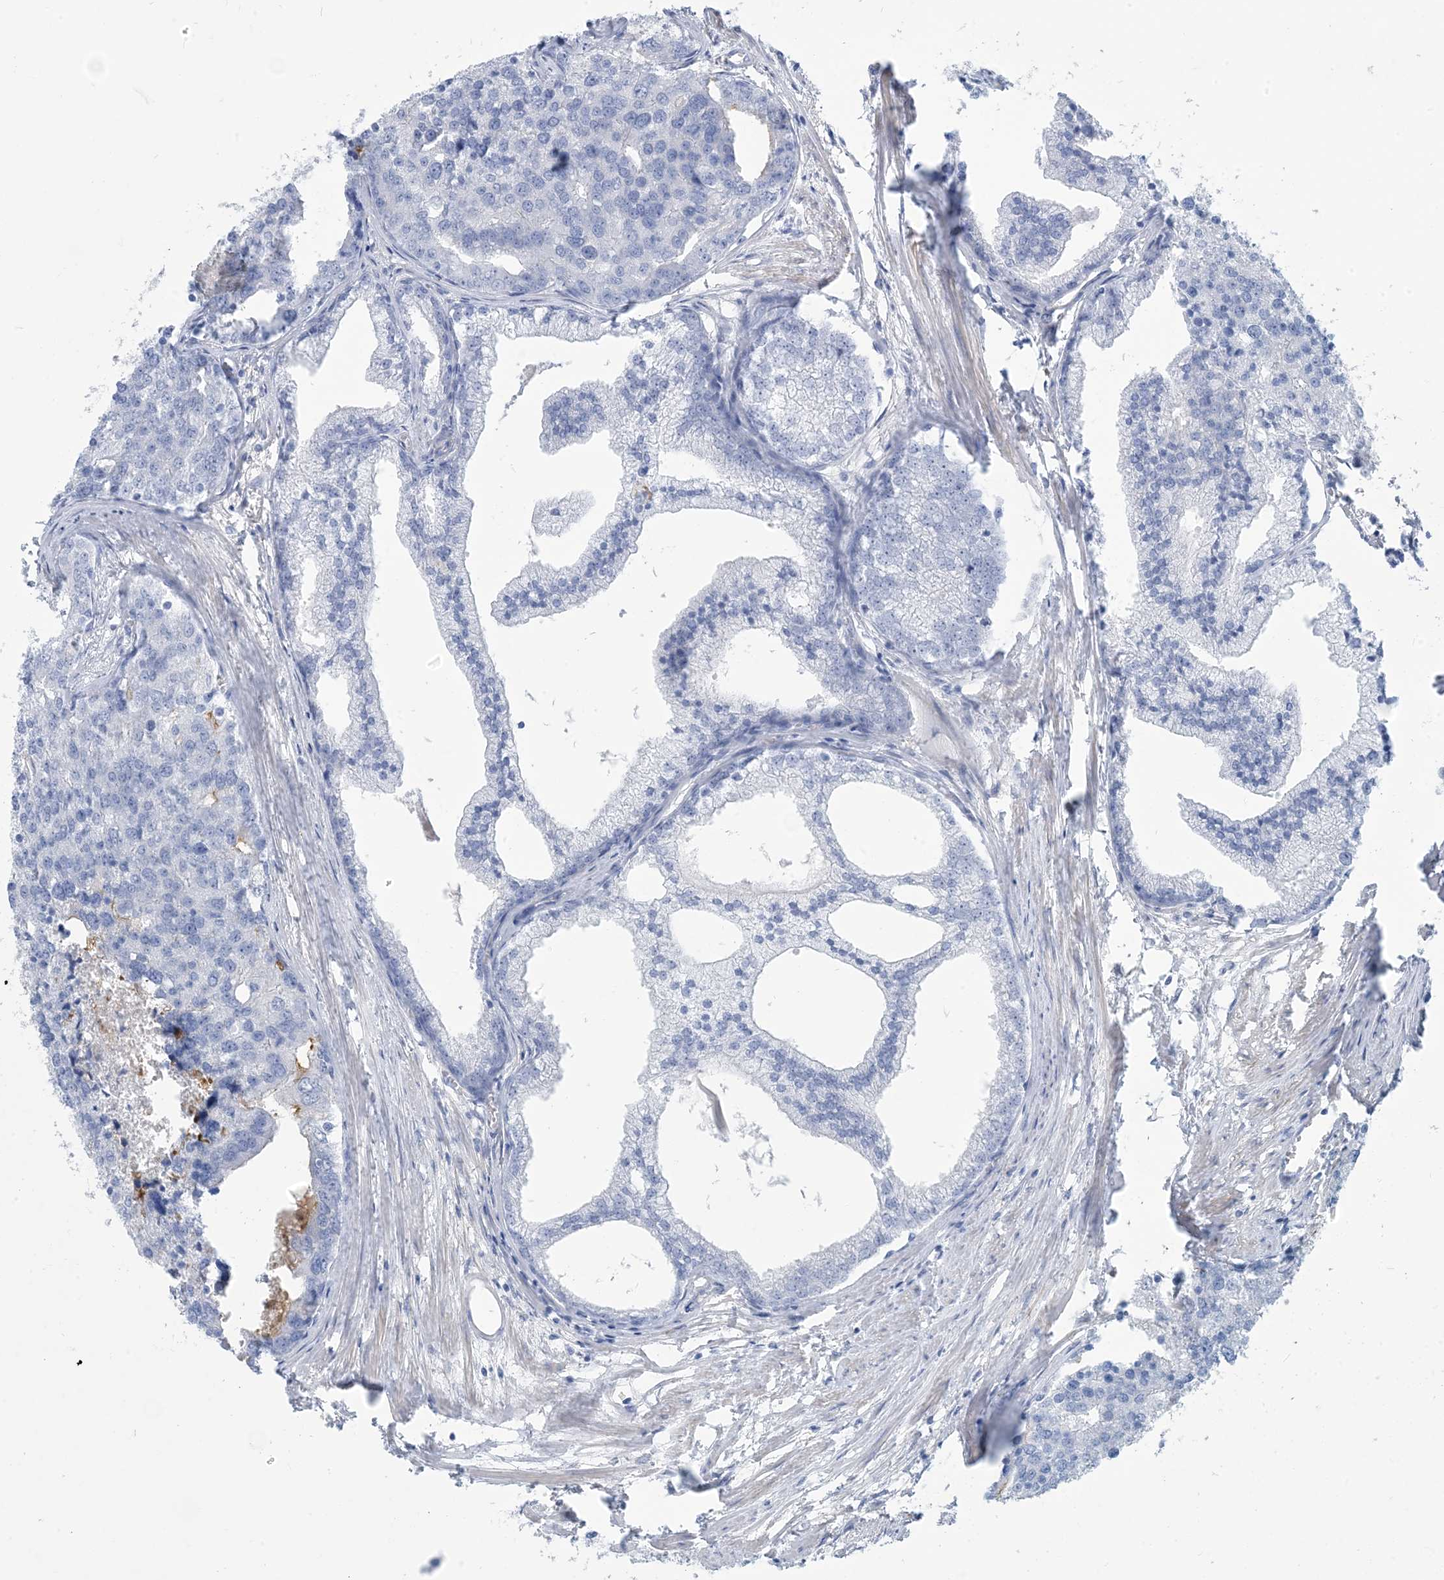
{"staining": {"intensity": "negative", "quantity": "none", "location": "none"}, "tissue": "prostate cancer", "cell_type": "Tumor cells", "image_type": "cancer", "snomed": [{"axis": "morphology", "description": "Adenocarcinoma, High grade"}, {"axis": "topography", "description": "Prostate"}], "caption": "Micrograph shows no protein staining in tumor cells of prostate cancer (high-grade adenocarcinoma) tissue.", "gene": "MOXD1", "patient": {"sex": "male", "age": 50}}